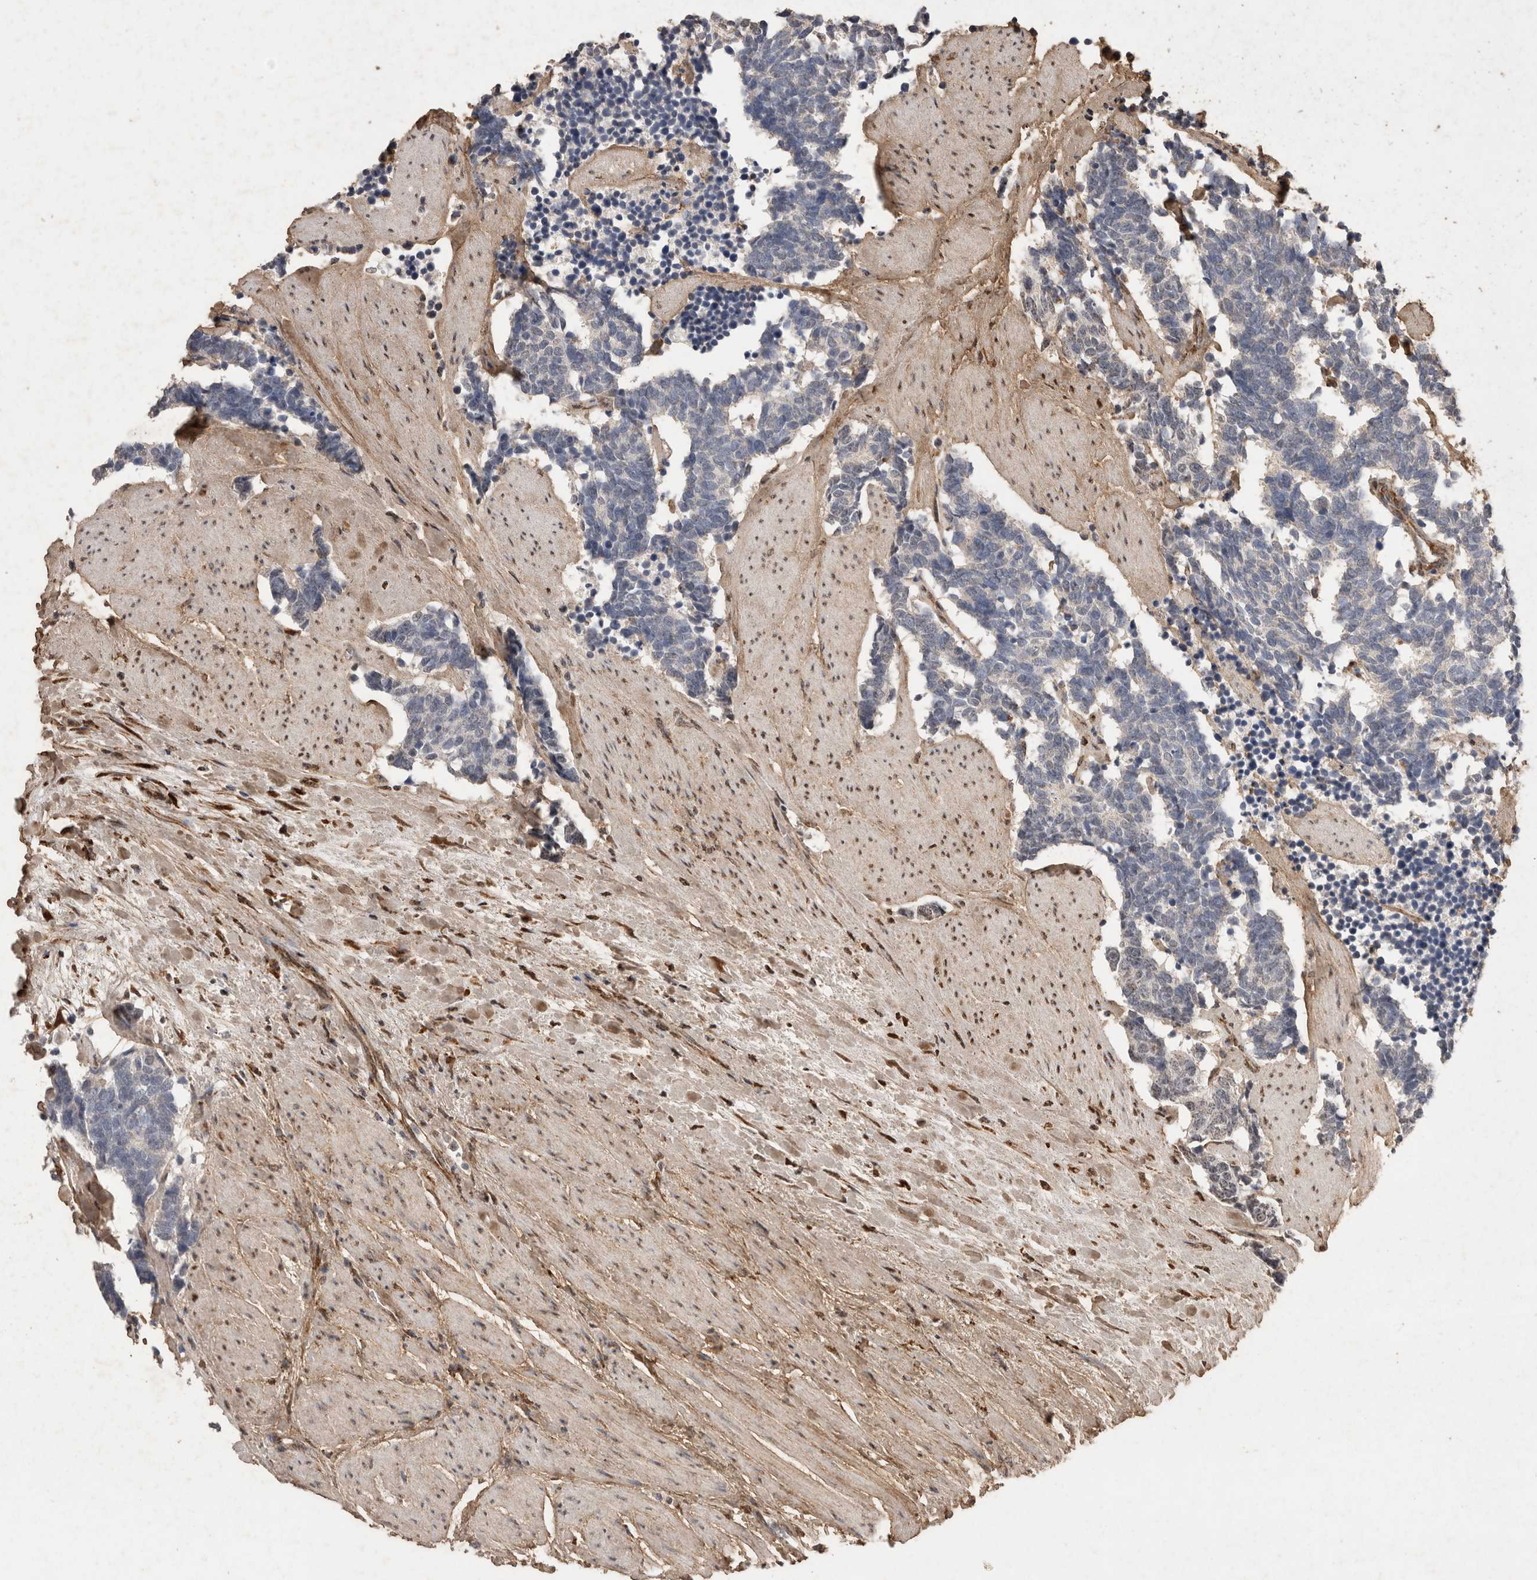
{"staining": {"intensity": "negative", "quantity": "none", "location": "none"}, "tissue": "carcinoid", "cell_type": "Tumor cells", "image_type": "cancer", "snomed": [{"axis": "morphology", "description": "Carcinoma, NOS"}, {"axis": "morphology", "description": "Carcinoid, malignant, NOS"}, {"axis": "topography", "description": "Urinary bladder"}], "caption": "This micrograph is of carcinoid (malignant) stained with immunohistochemistry (IHC) to label a protein in brown with the nuclei are counter-stained blue. There is no positivity in tumor cells. The staining is performed using DAB brown chromogen with nuclei counter-stained in using hematoxylin.", "gene": "C1QTNF5", "patient": {"sex": "male", "age": 57}}